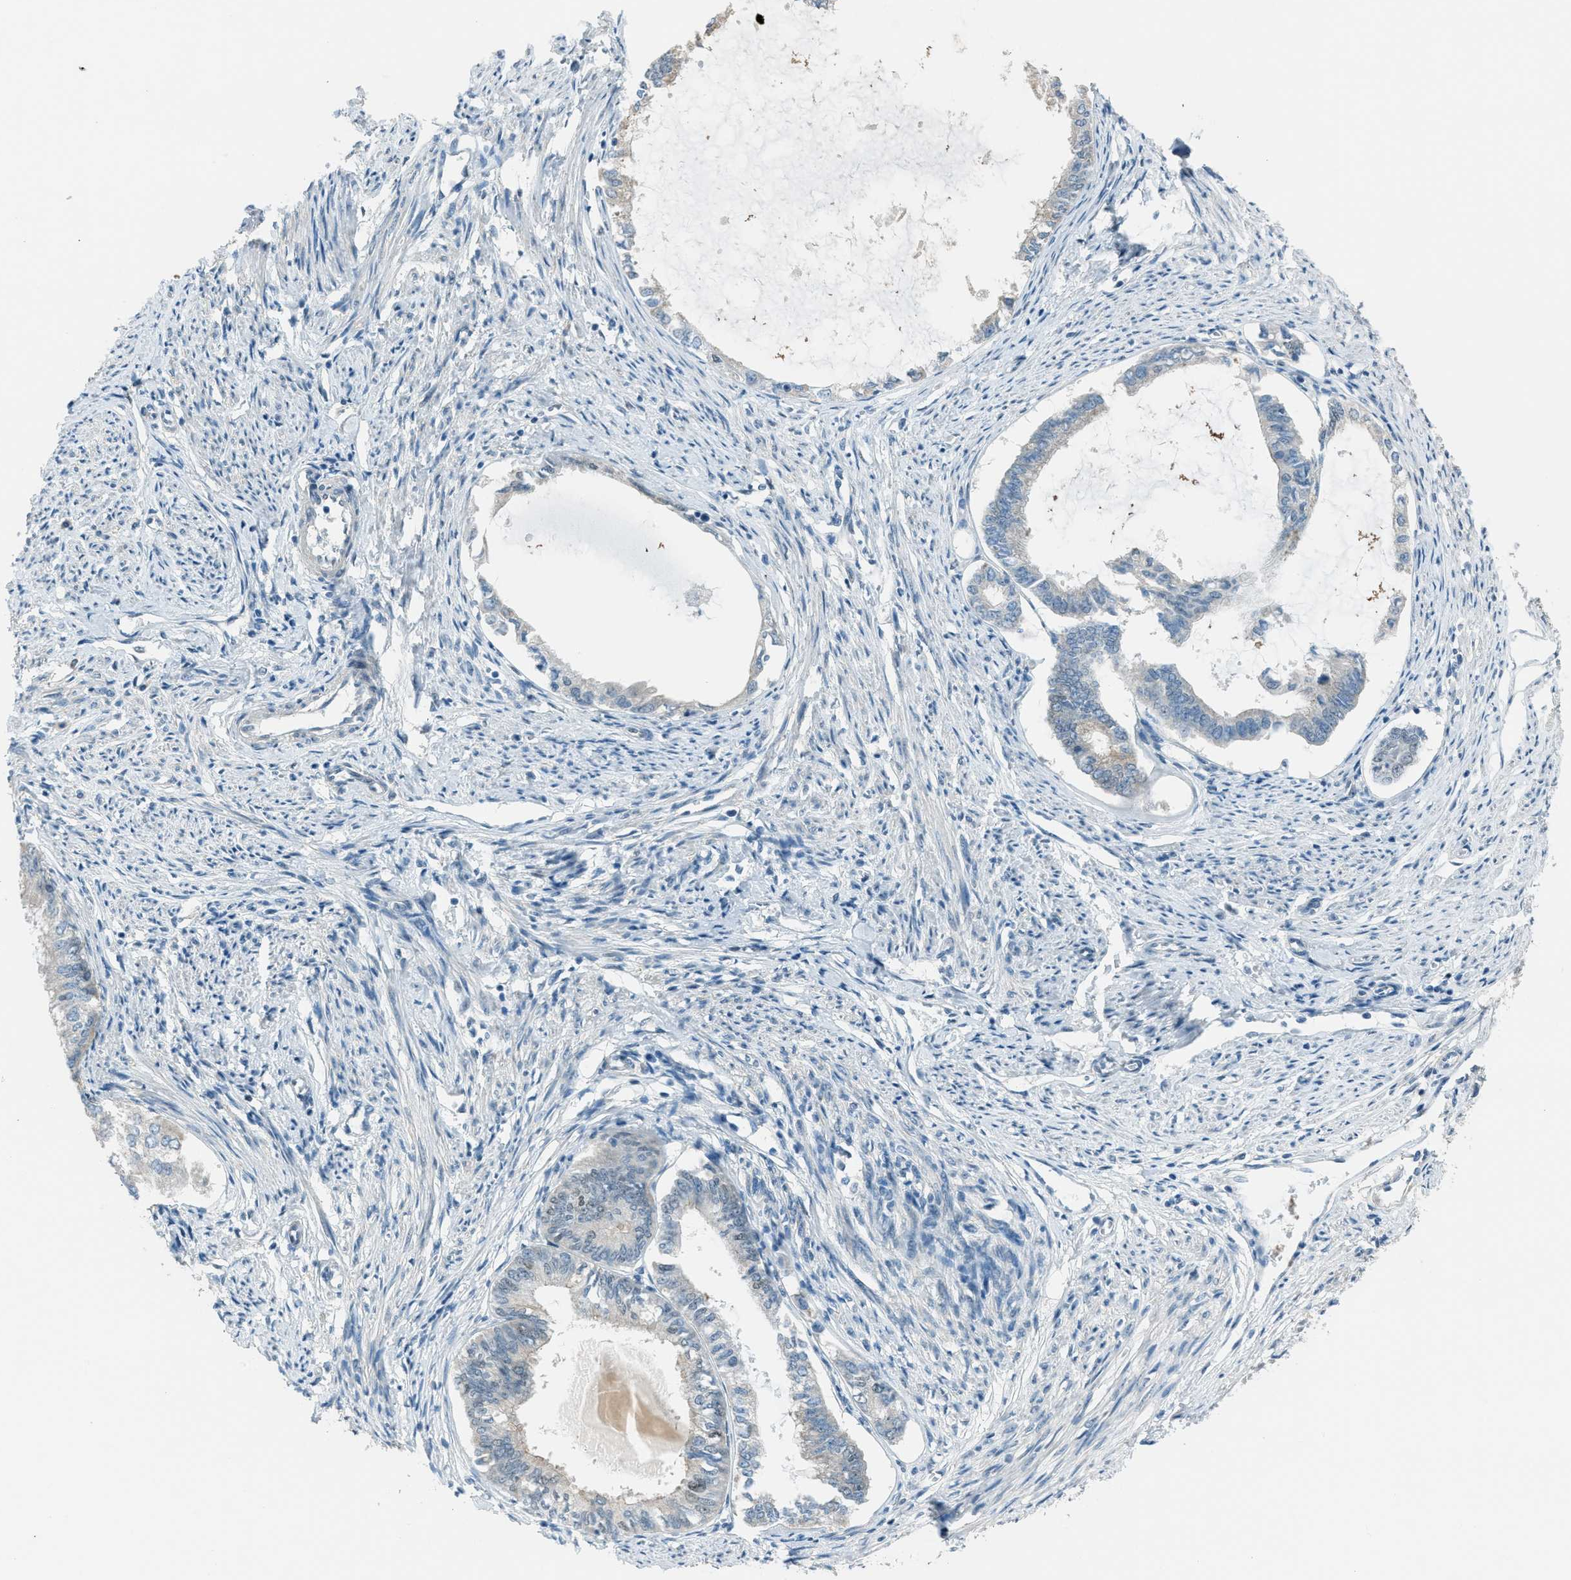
{"staining": {"intensity": "negative", "quantity": "none", "location": "none"}, "tissue": "endometrial cancer", "cell_type": "Tumor cells", "image_type": "cancer", "snomed": [{"axis": "morphology", "description": "Adenocarcinoma, NOS"}, {"axis": "topography", "description": "Endometrium"}], "caption": "This is a histopathology image of immunohistochemistry (IHC) staining of endometrial adenocarcinoma, which shows no expression in tumor cells.", "gene": "TCF3", "patient": {"sex": "female", "age": 86}}